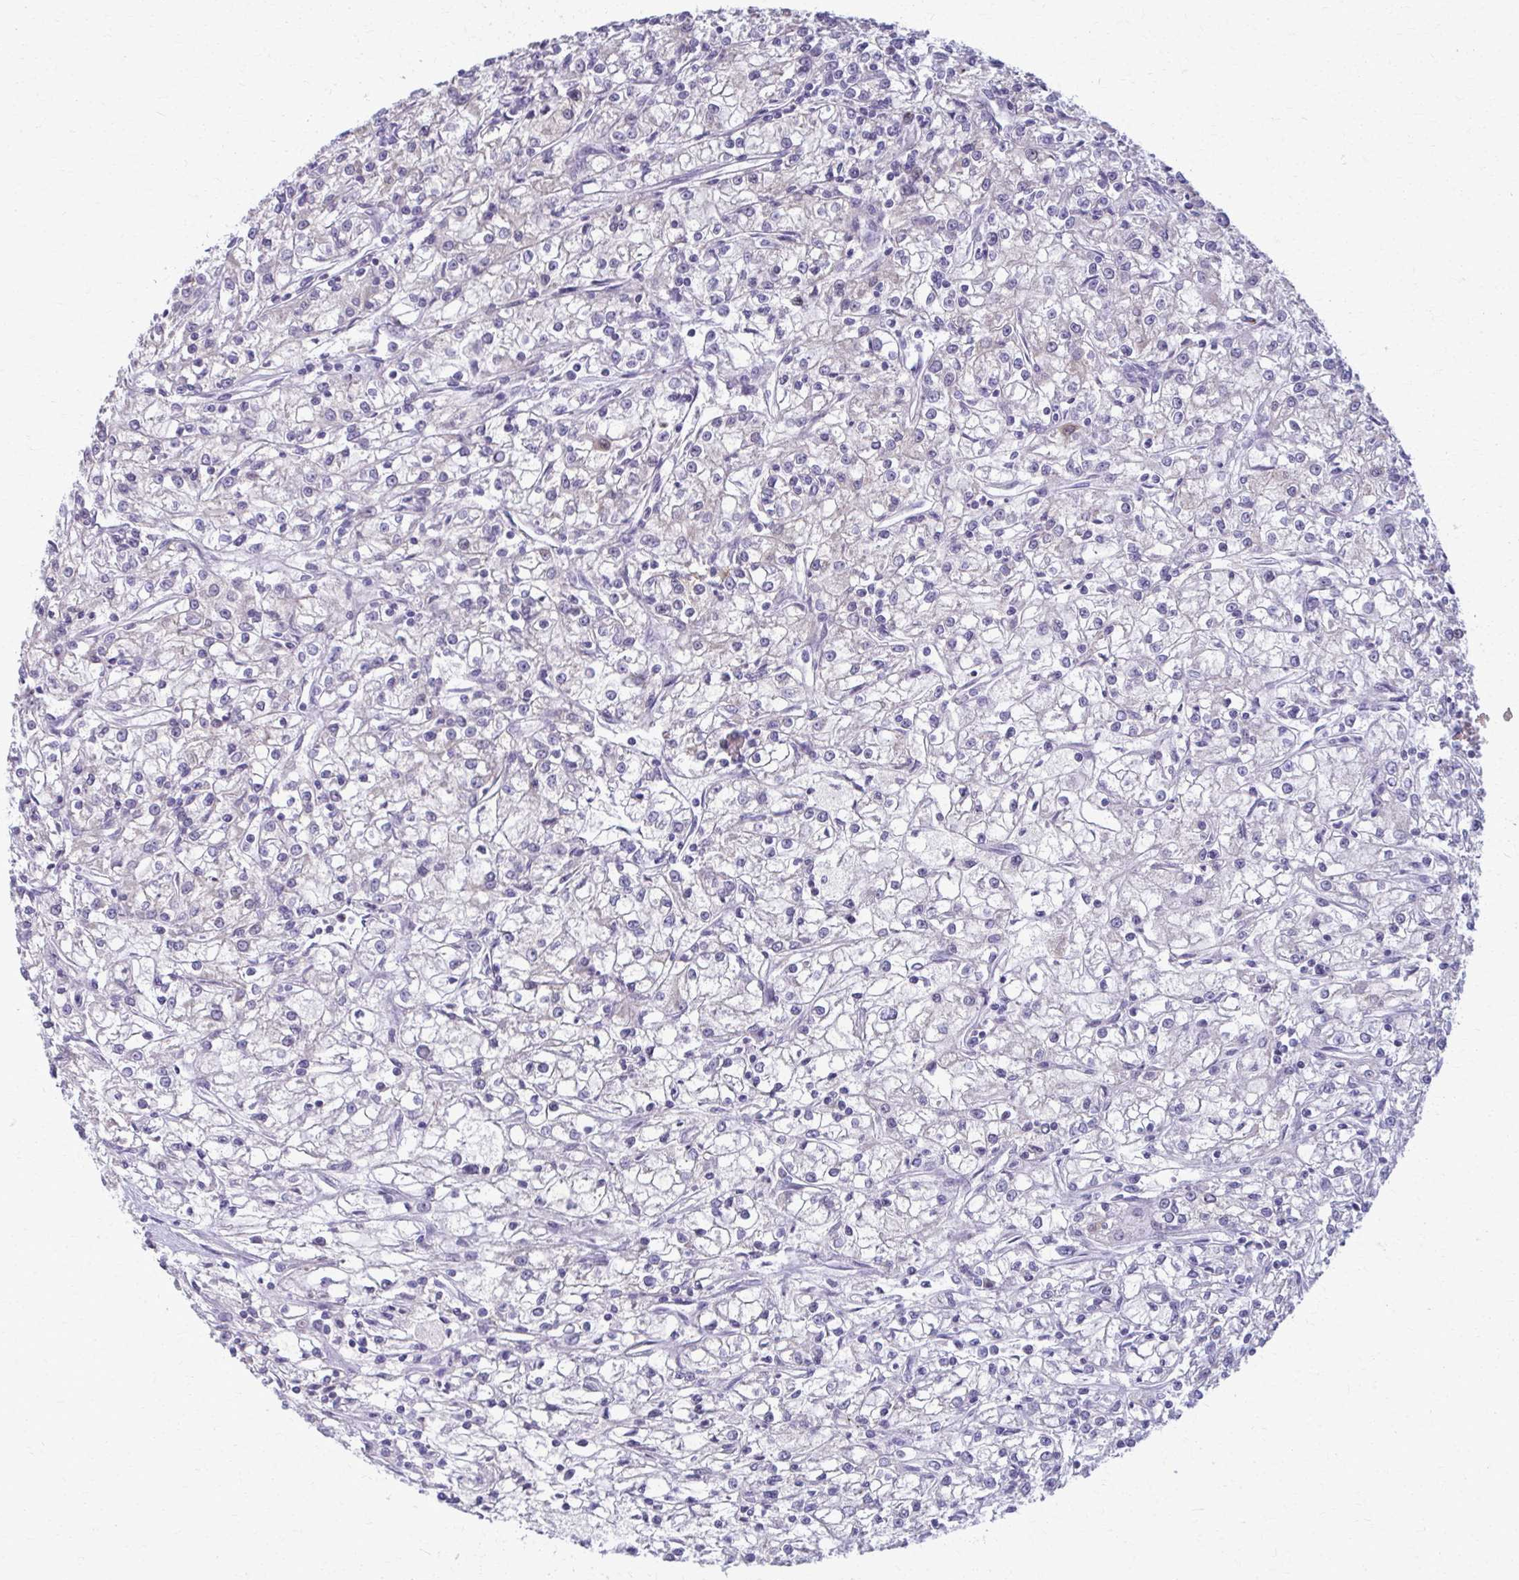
{"staining": {"intensity": "negative", "quantity": "none", "location": "none"}, "tissue": "renal cancer", "cell_type": "Tumor cells", "image_type": "cancer", "snomed": [{"axis": "morphology", "description": "Adenocarcinoma, NOS"}, {"axis": "topography", "description": "Kidney"}], "caption": "Immunohistochemistry image of renal adenocarcinoma stained for a protein (brown), which reveals no positivity in tumor cells.", "gene": "OR4M1", "patient": {"sex": "female", "age": 59}}